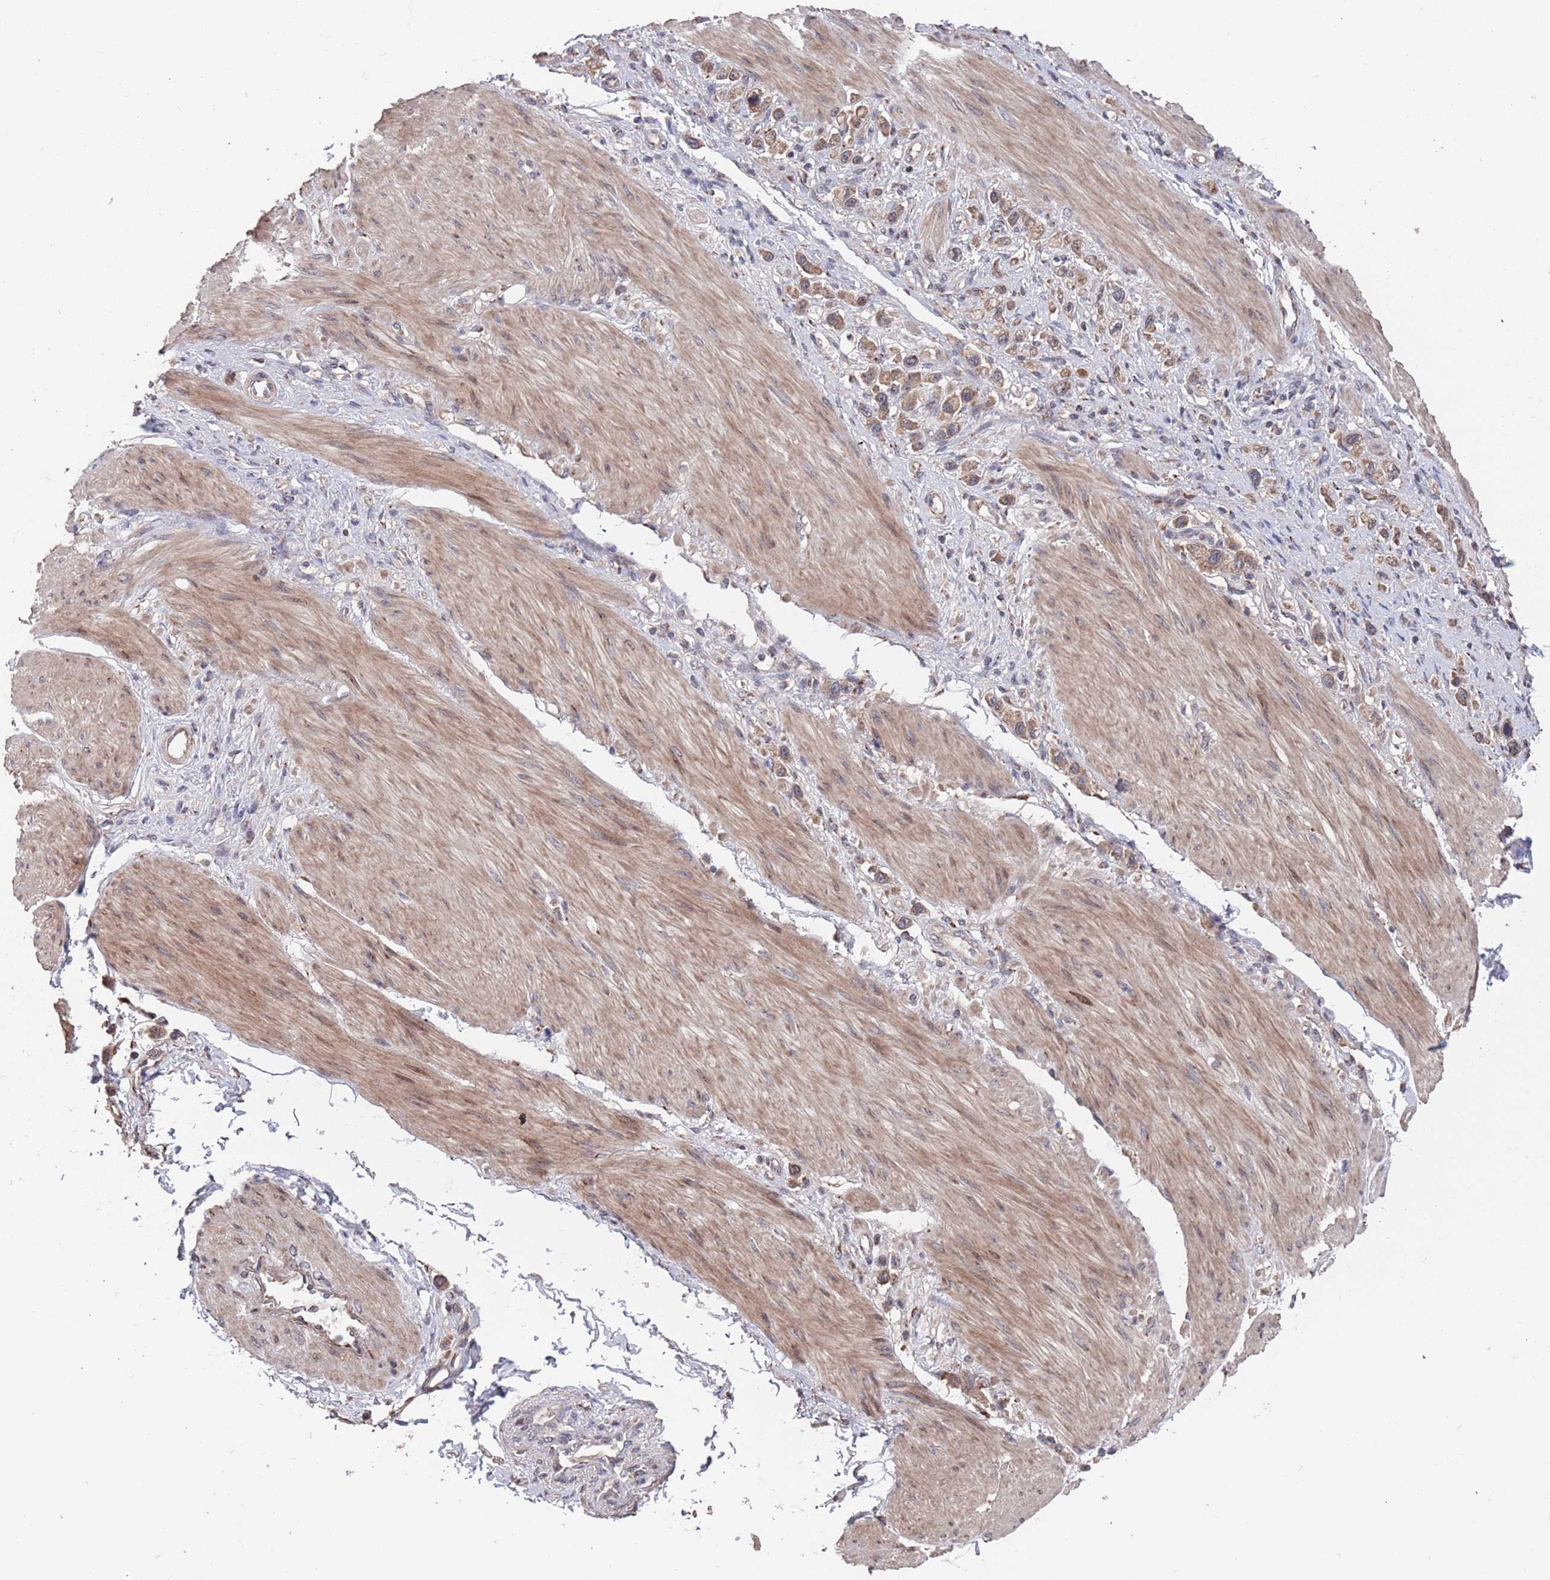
{"staining": {"intensity": "moderate", "quantity": ">75%", "location": "cytoplasmic/membranous"}, "tissue": "stomach cancer", "cell_type": "Tumor cells", "image_type": "cancer", "snomed": [{"axis": "morphology", "description": "Adenocarcinoma, NOS"}, {"axis": "topography", "description": "Stomach"}], "caption": "Adenocarcinoma (stomach) was stained to show a protein in brown. There is medium levels of moderate cytoplasmic/membranous positivity in about >75% of tumor cells. Immunohistochemistry (ihc) stains the protein in brown and the nuclei are stained blue.", "gene": "UNC45A", "patient": {"sex": "female", "age": 65}}